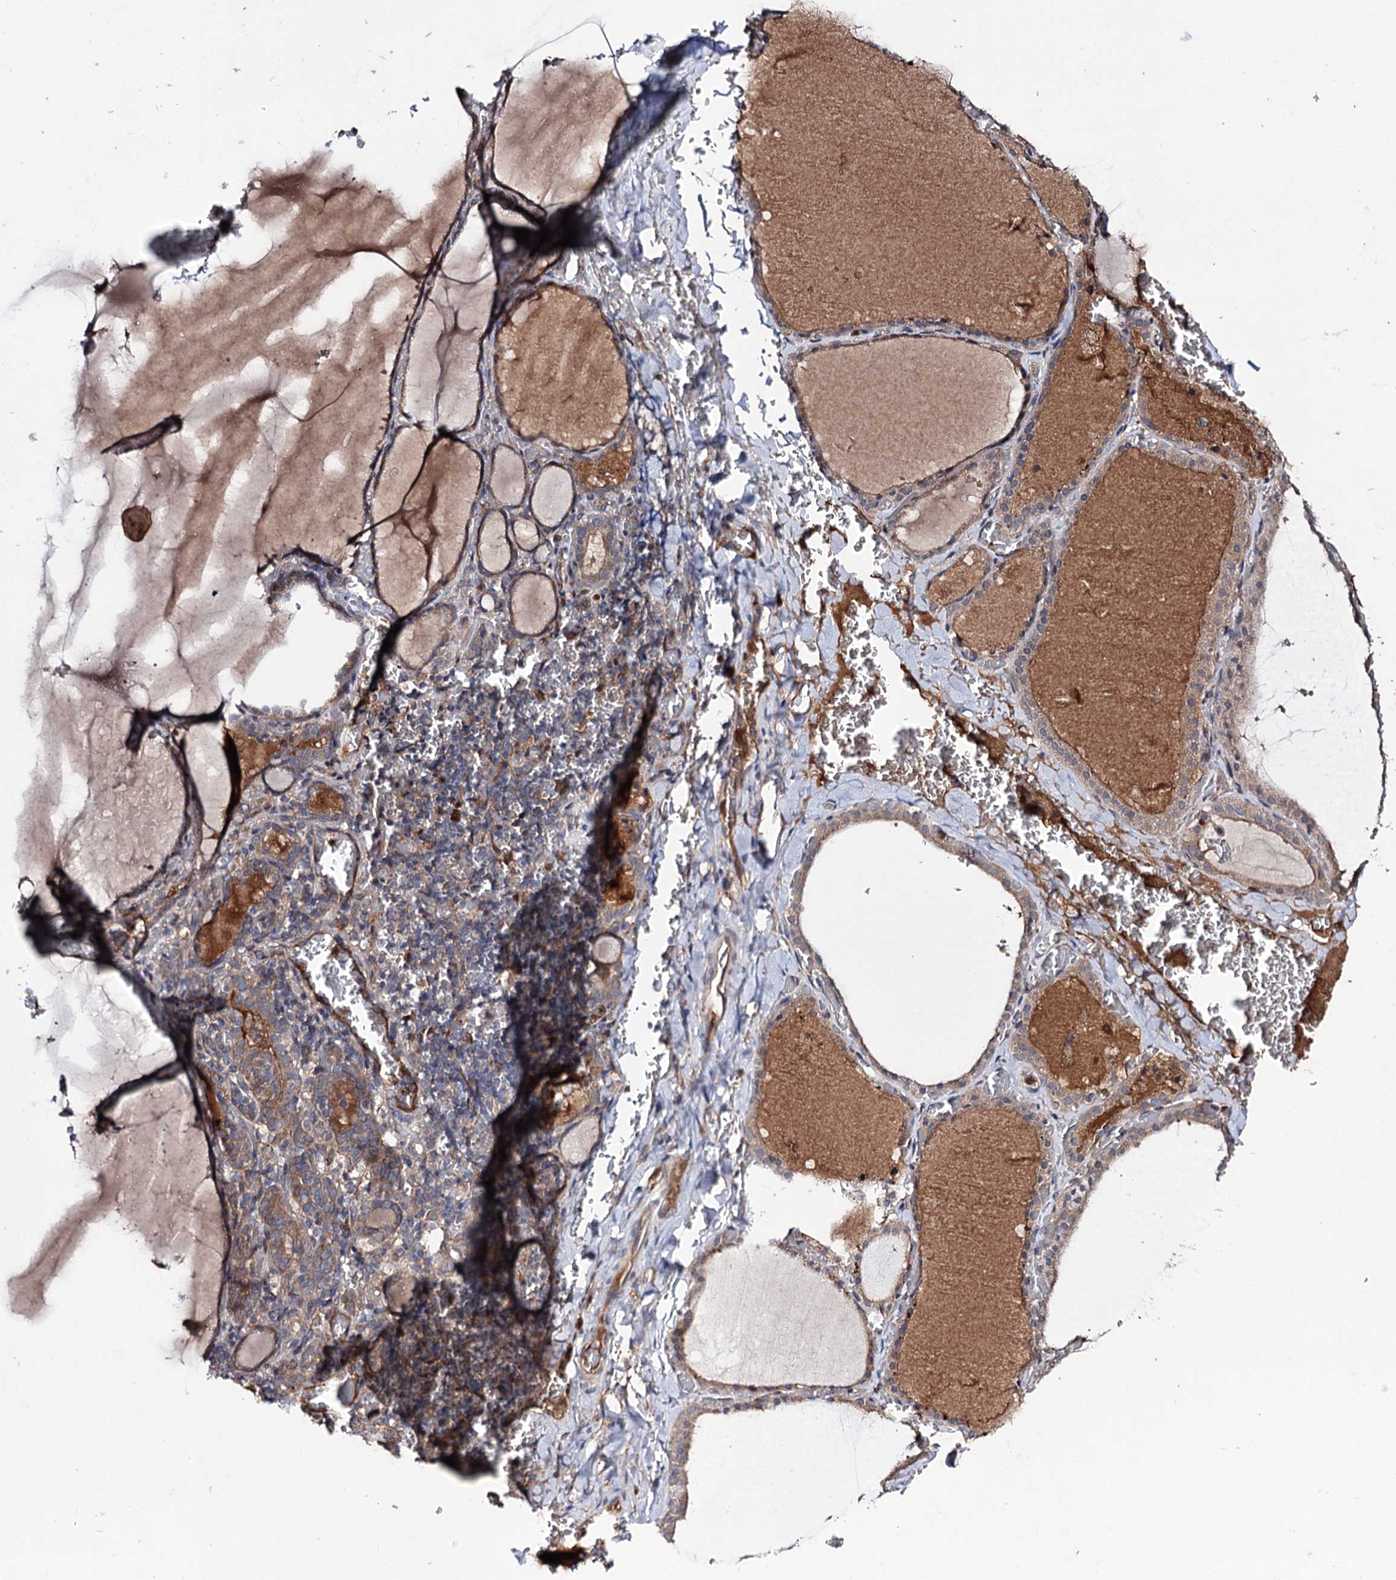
{"staining": {"intensity": "weak", "quantity": "25%-75%", "location": "cytoplasmic/membranous"}, "tissue": "thyroid gland", "cell_type": "Glandular cells", "image_type": "normal", "snomed": [{"axis": "morphology", "description": "Normal tissue, NOS"}, {"axis": "topography", "description": "Thyroid gland"}], "caption": "Normal thyroid gland reveals weak cytoplasmic/membranous positivity in about 25%-75% of glandular cells, visualized by immunohistochemistry. (brown staining indicates protein expression, while blue staining denotes nuclei).", "gene": "PTPN3", "patient": {"sex": "female", "age": 39}}